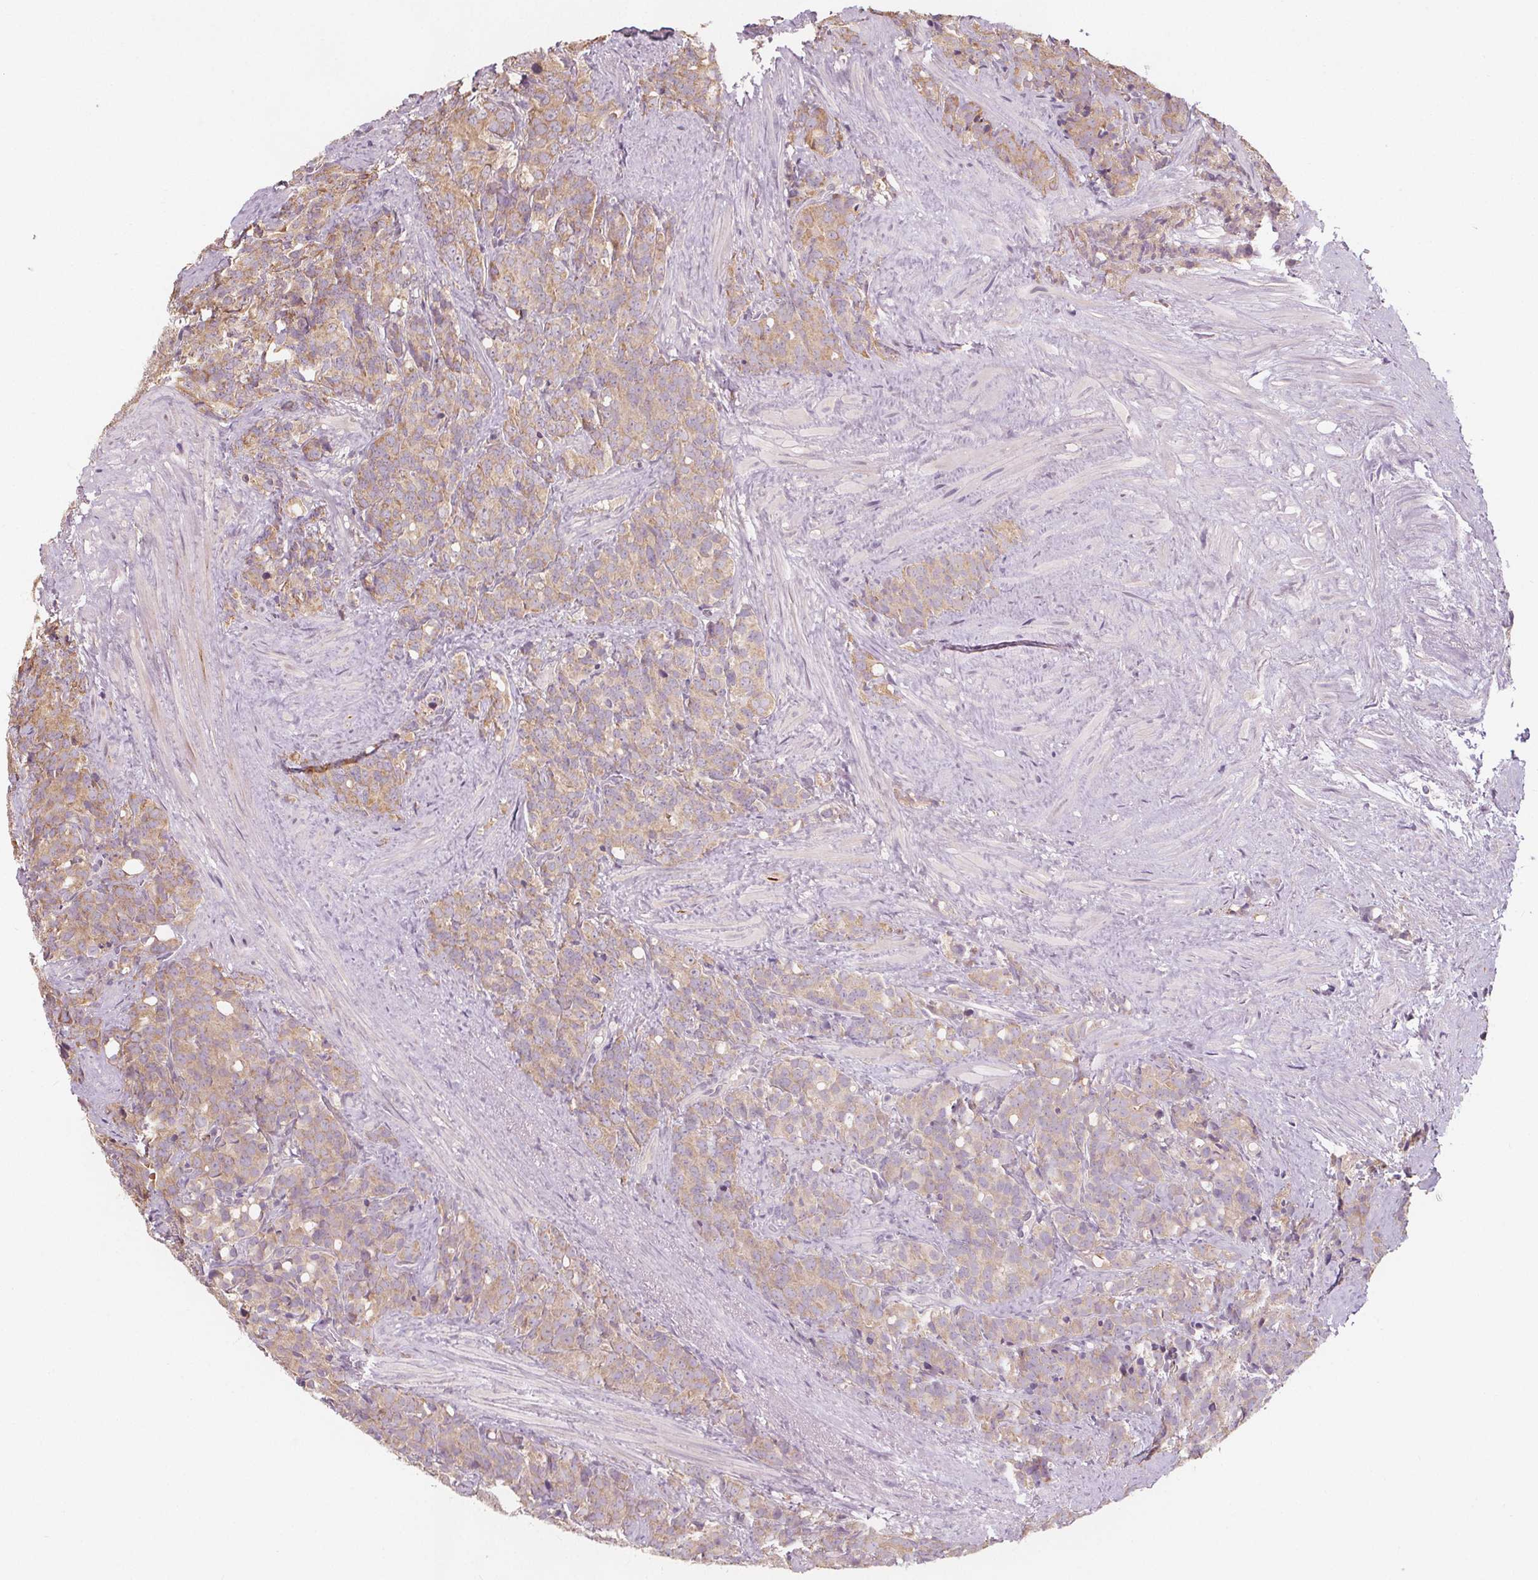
{"staining": {"intensity": "weak", "quantity": "25%-75%", "location": "cytoplasmic/membranous"}, "tissue": "prostate cancer", "cell_type": "Tumor cells", "image_type": "cancer", "snomed": [{"axis": "morphology", "description": "Adenocarcinoma, High grade"}, {"axis": "topography", "description": "Prostate"}], "caption": "Weak cytoplasmic/membranous positivity is present in approximately 25%-75% of tumor cells in prostate cancer (adenocarcinoma (high-grade)).", "gene": "TMEM80", "patient": {"sex": "male", "age": 84}}